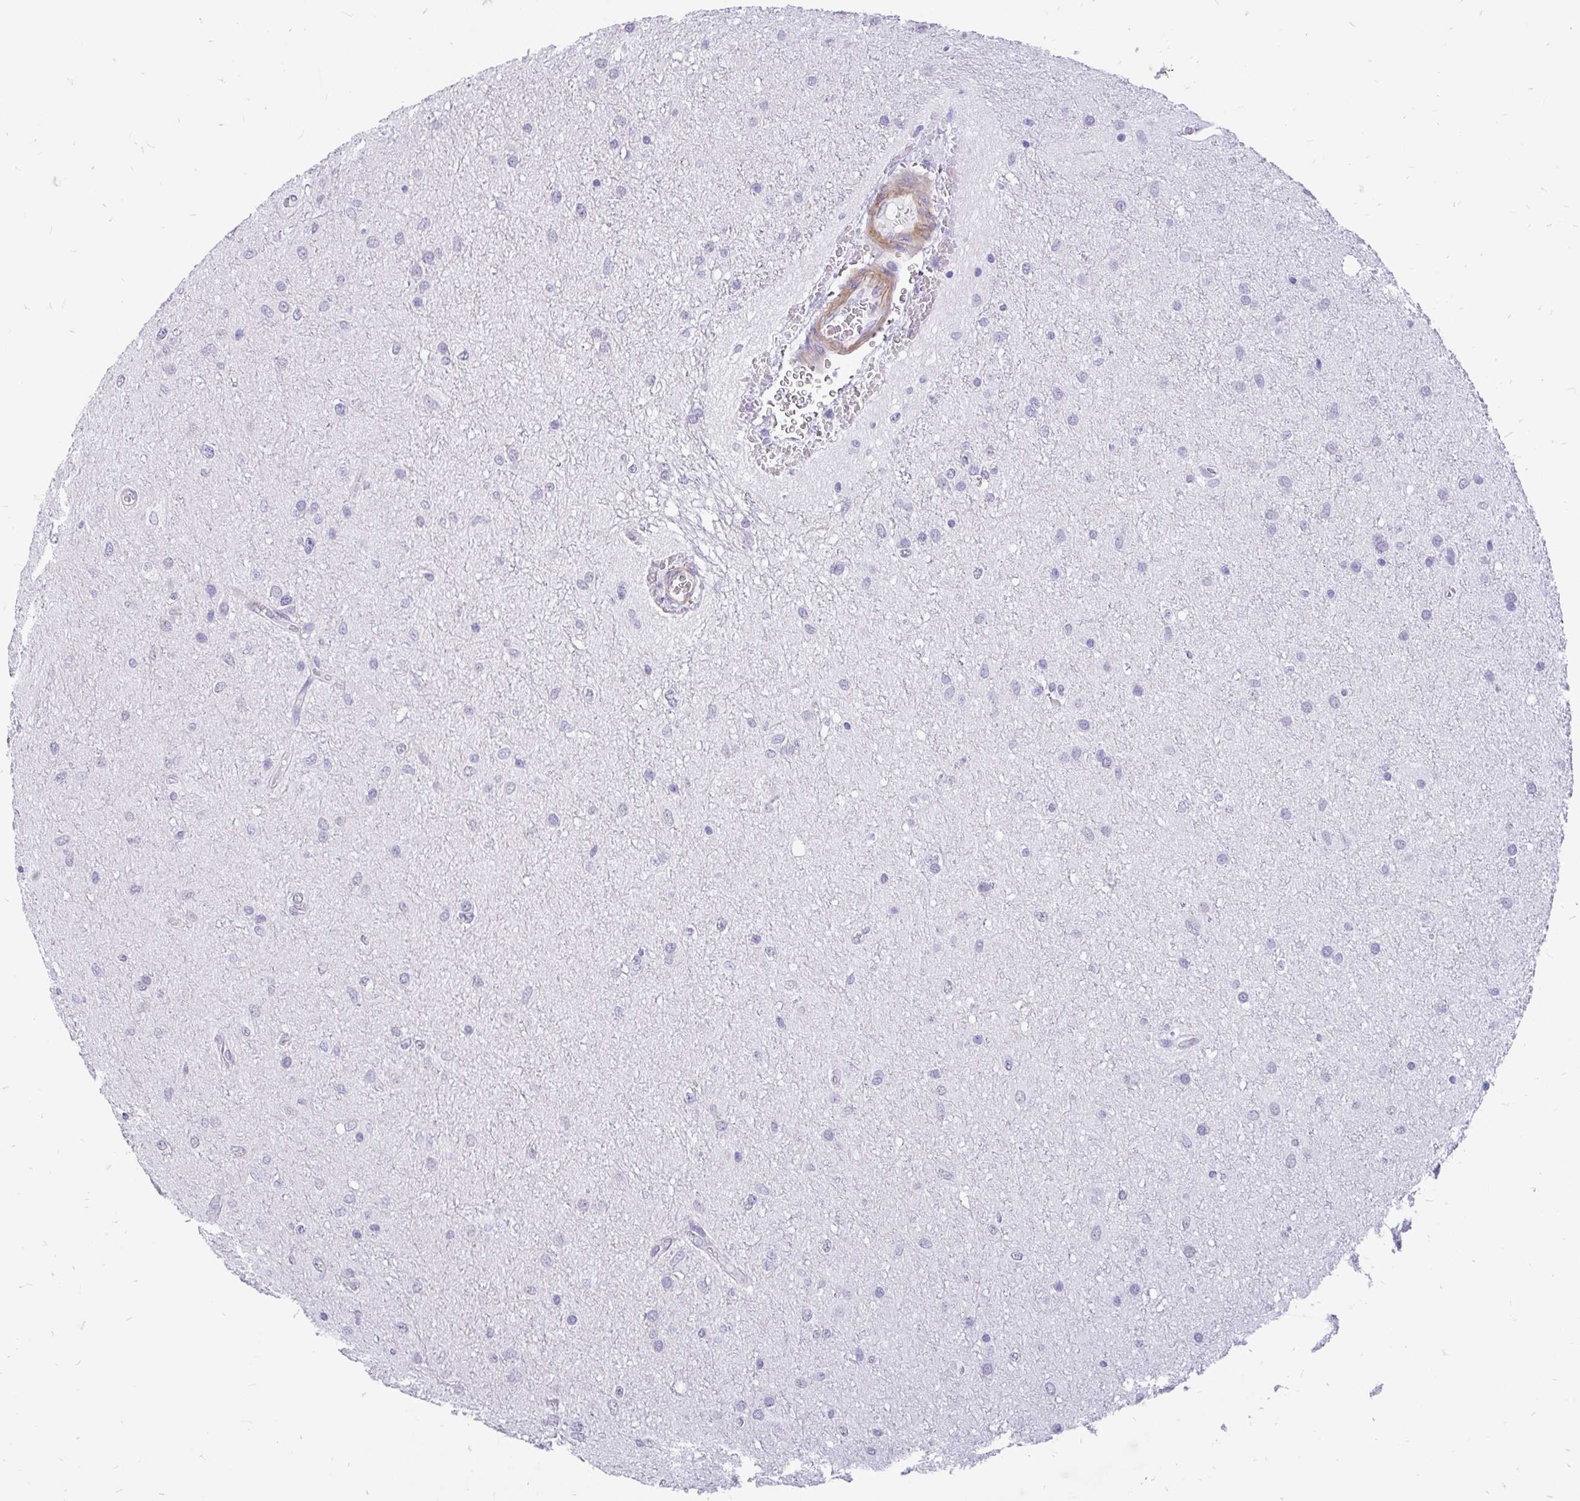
{"staining": {"intensity": "negative", "quantity": "none", "location": "none"}, "tissue": "glioma", "cell_type": "Tumor cells", "image_type": "cancer", "snomed": [{"axis": "morphology", "description": "Glioma, malignant, Low grade"}, {"axis": "topography", "description": "Cerebellum"}], "caption": "This is an IHC micrograph of human glioma. There is no staining in tumor cells.", "gene": "EML5", "patient": {"sex": "female", "age": 5}}